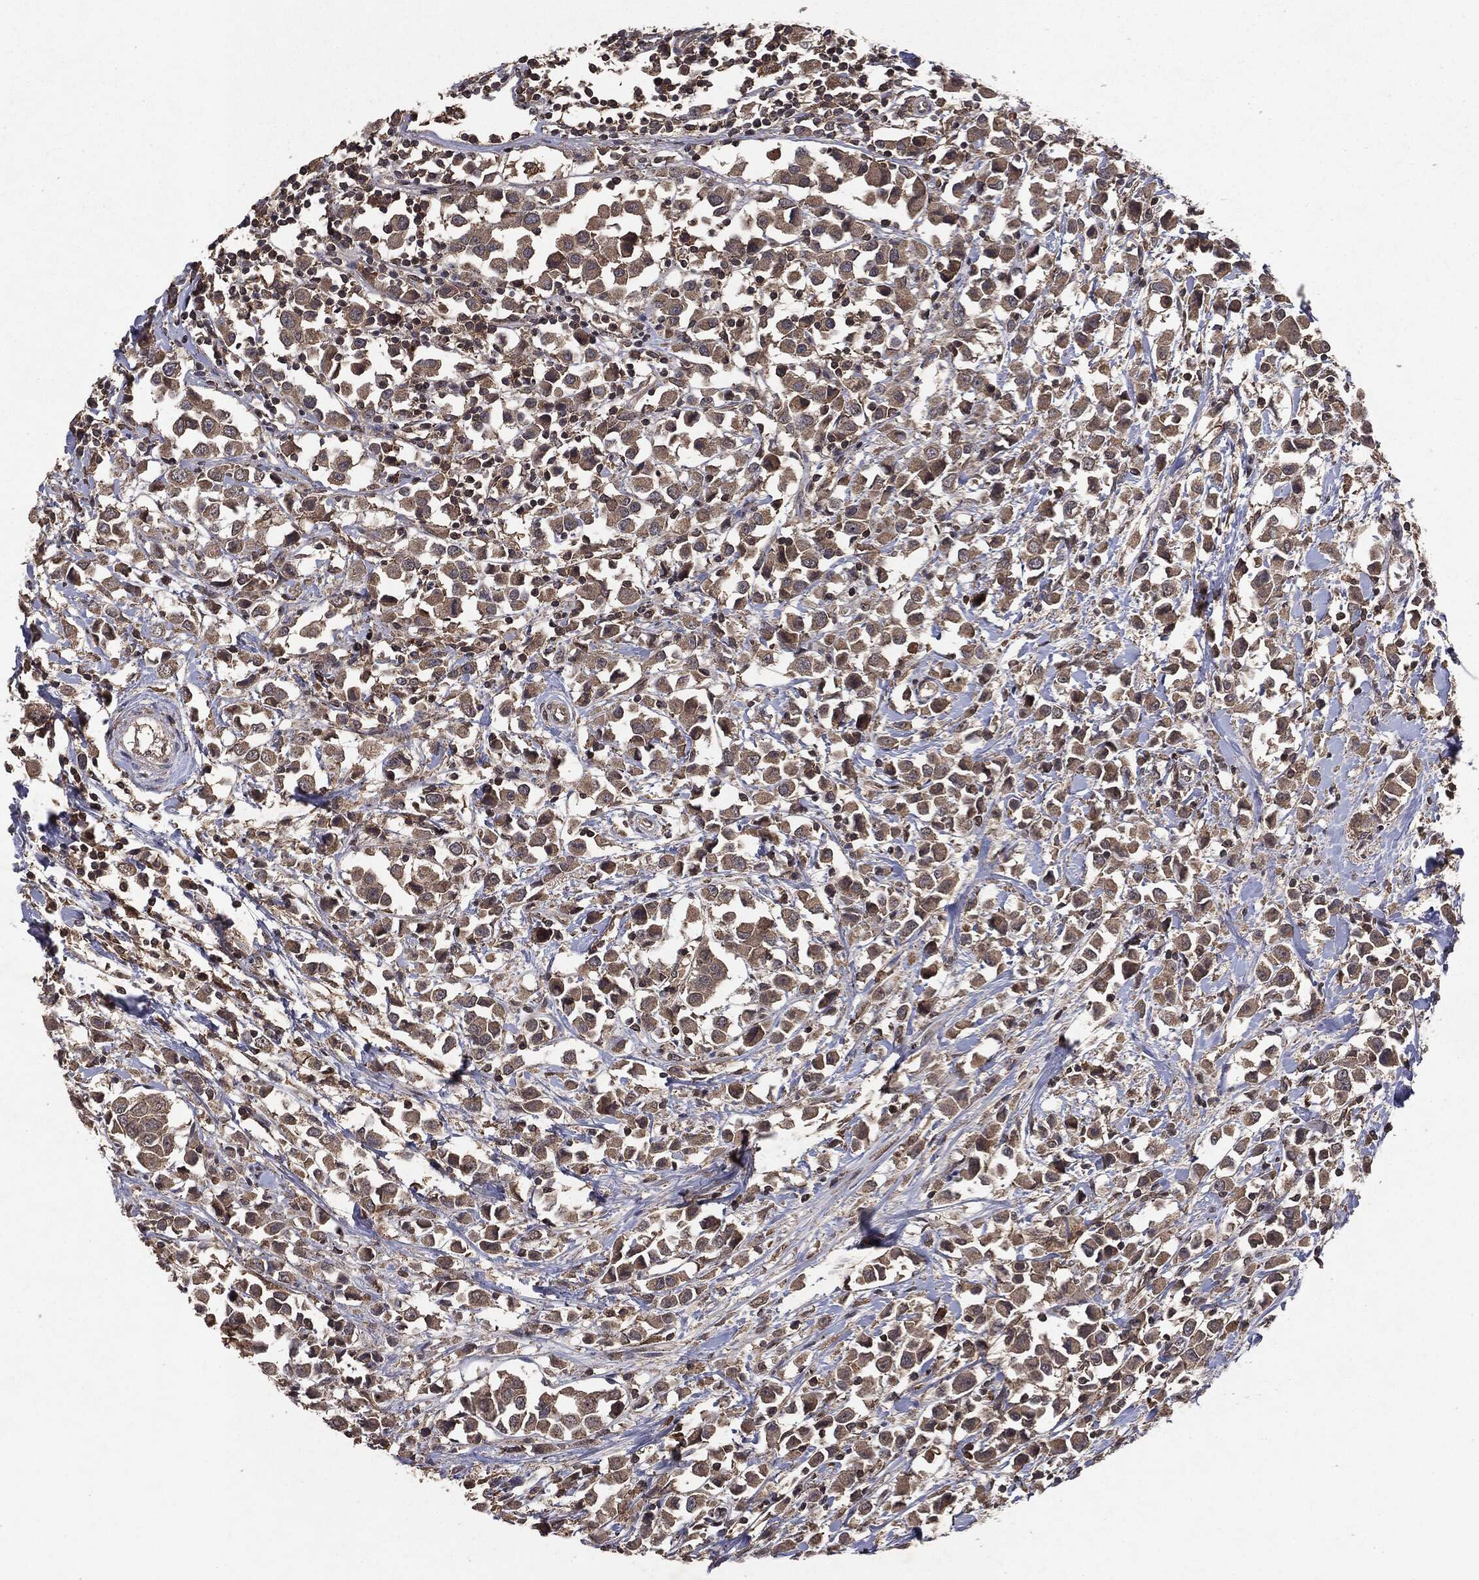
{"staining": {"intensity": "weak", "quantity": "25%-75%", "location": "cytoplasmic/membranous"}, "tissue": "breast cancer", "cell_type": "Tumor cells", "image_type": "cancer", "snomed": [{"axis": "morphology", "description": "Duct carcinoma"}, {"axis": "topography", "description": "Breast"}], "caption": "Immunohistochemical staining of human breast cancer (intraductal carcinoma) displays weak cytoplasmic/membranous protein expression in approximately 25%-75% of tumor cells.", "gene": "MTOR", "patient": {"sex": "female", "age": 61}}